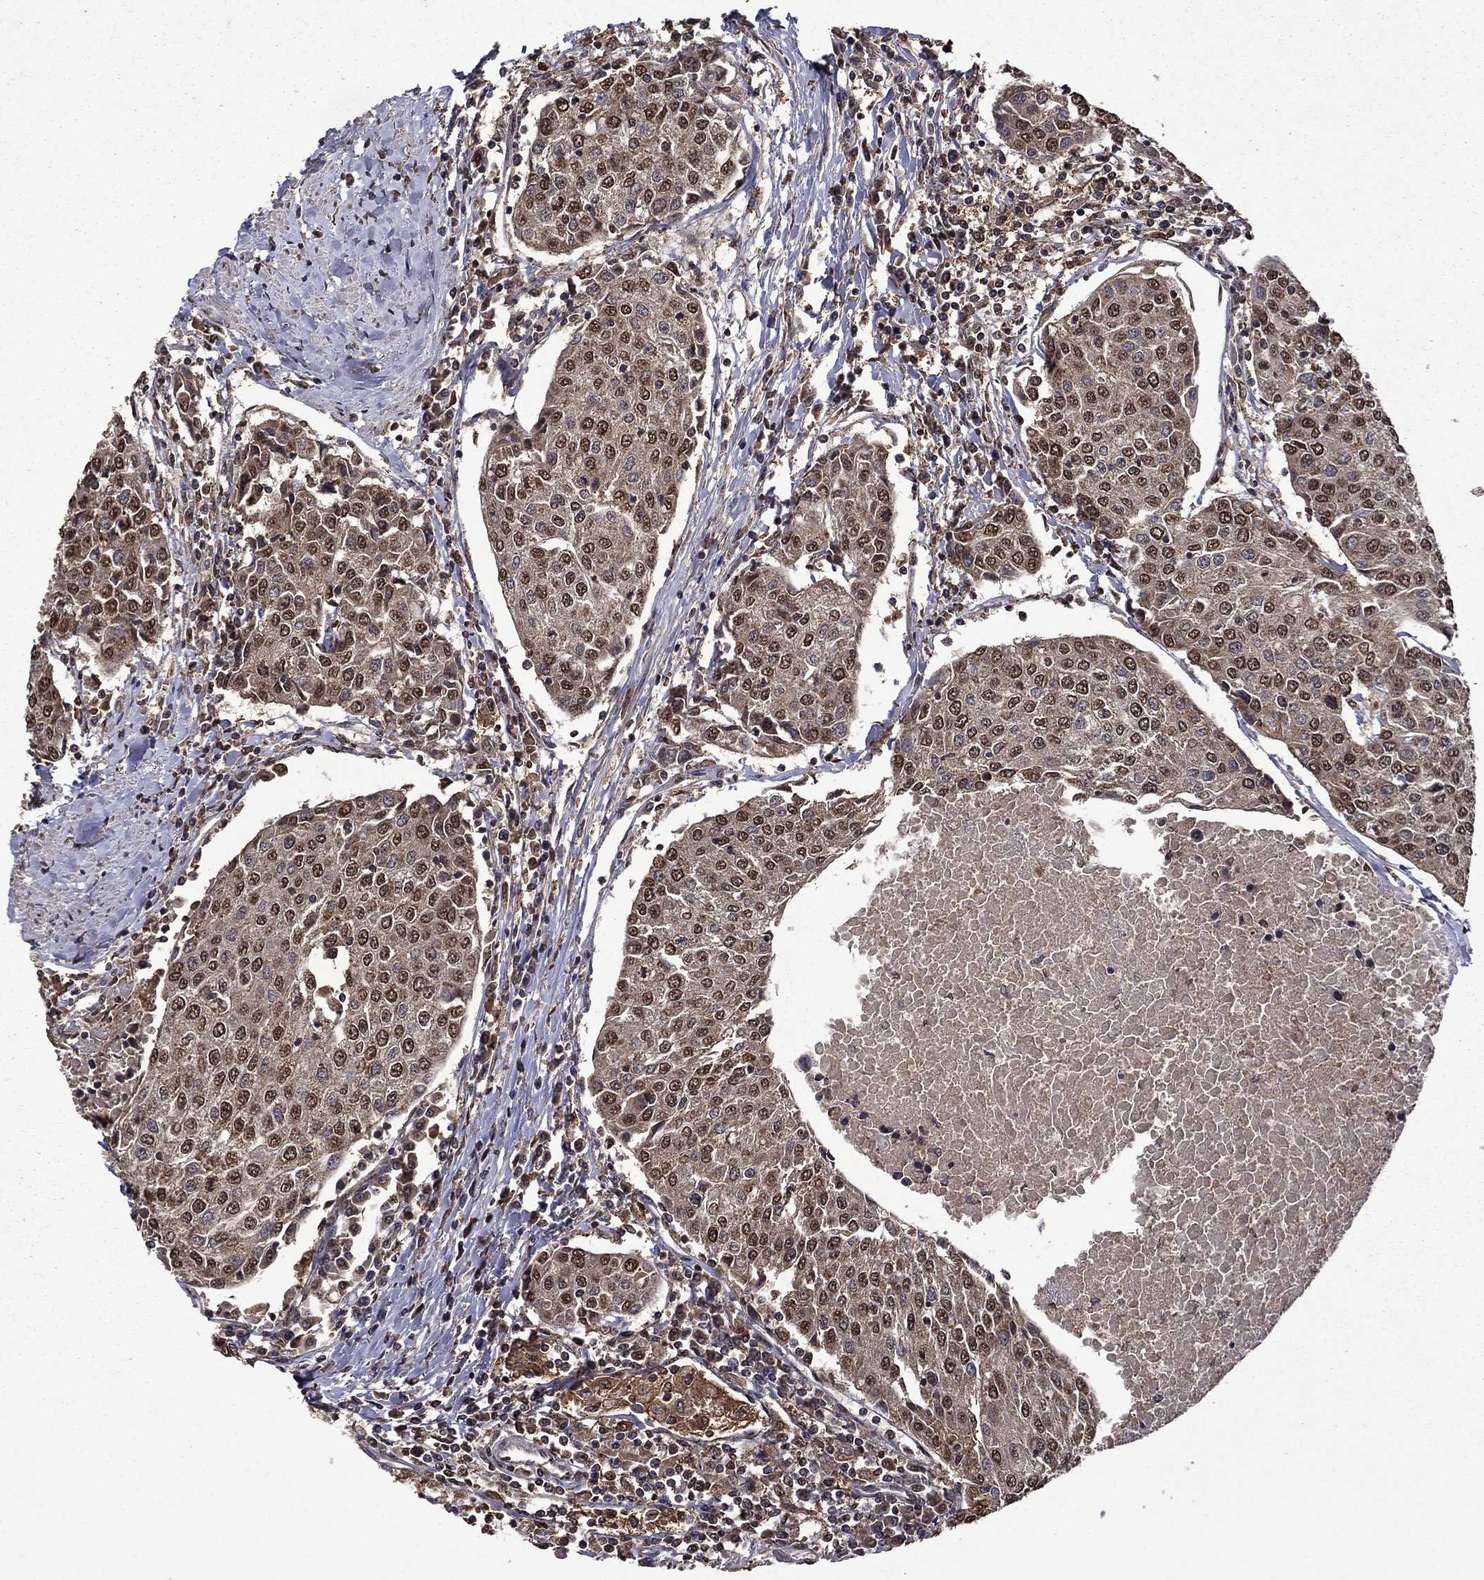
{"staining": {"intensity": "moderate", "quantity": ">75%", "location": "cytoplasmic/membranous,nuclear"}, "tissue": "urothelial cancer", "cell_type": "Tumor cells", "image_type": "cancer", "snomed": [{"axis": "morphology", "description": "Urothelial carcinoma, High grade"}, {"axis": "topography", "description": "Urinary bladder"}], "caption": "Approximately >75% of tumor cells in human urothelial cancer reveal moderate cytoplasmic/membranous and nuclear protein expression as visualized by brown immunohistochemical staining.", "gene": "ITM2B", "patient": {"sex": "female", "age": 85}}